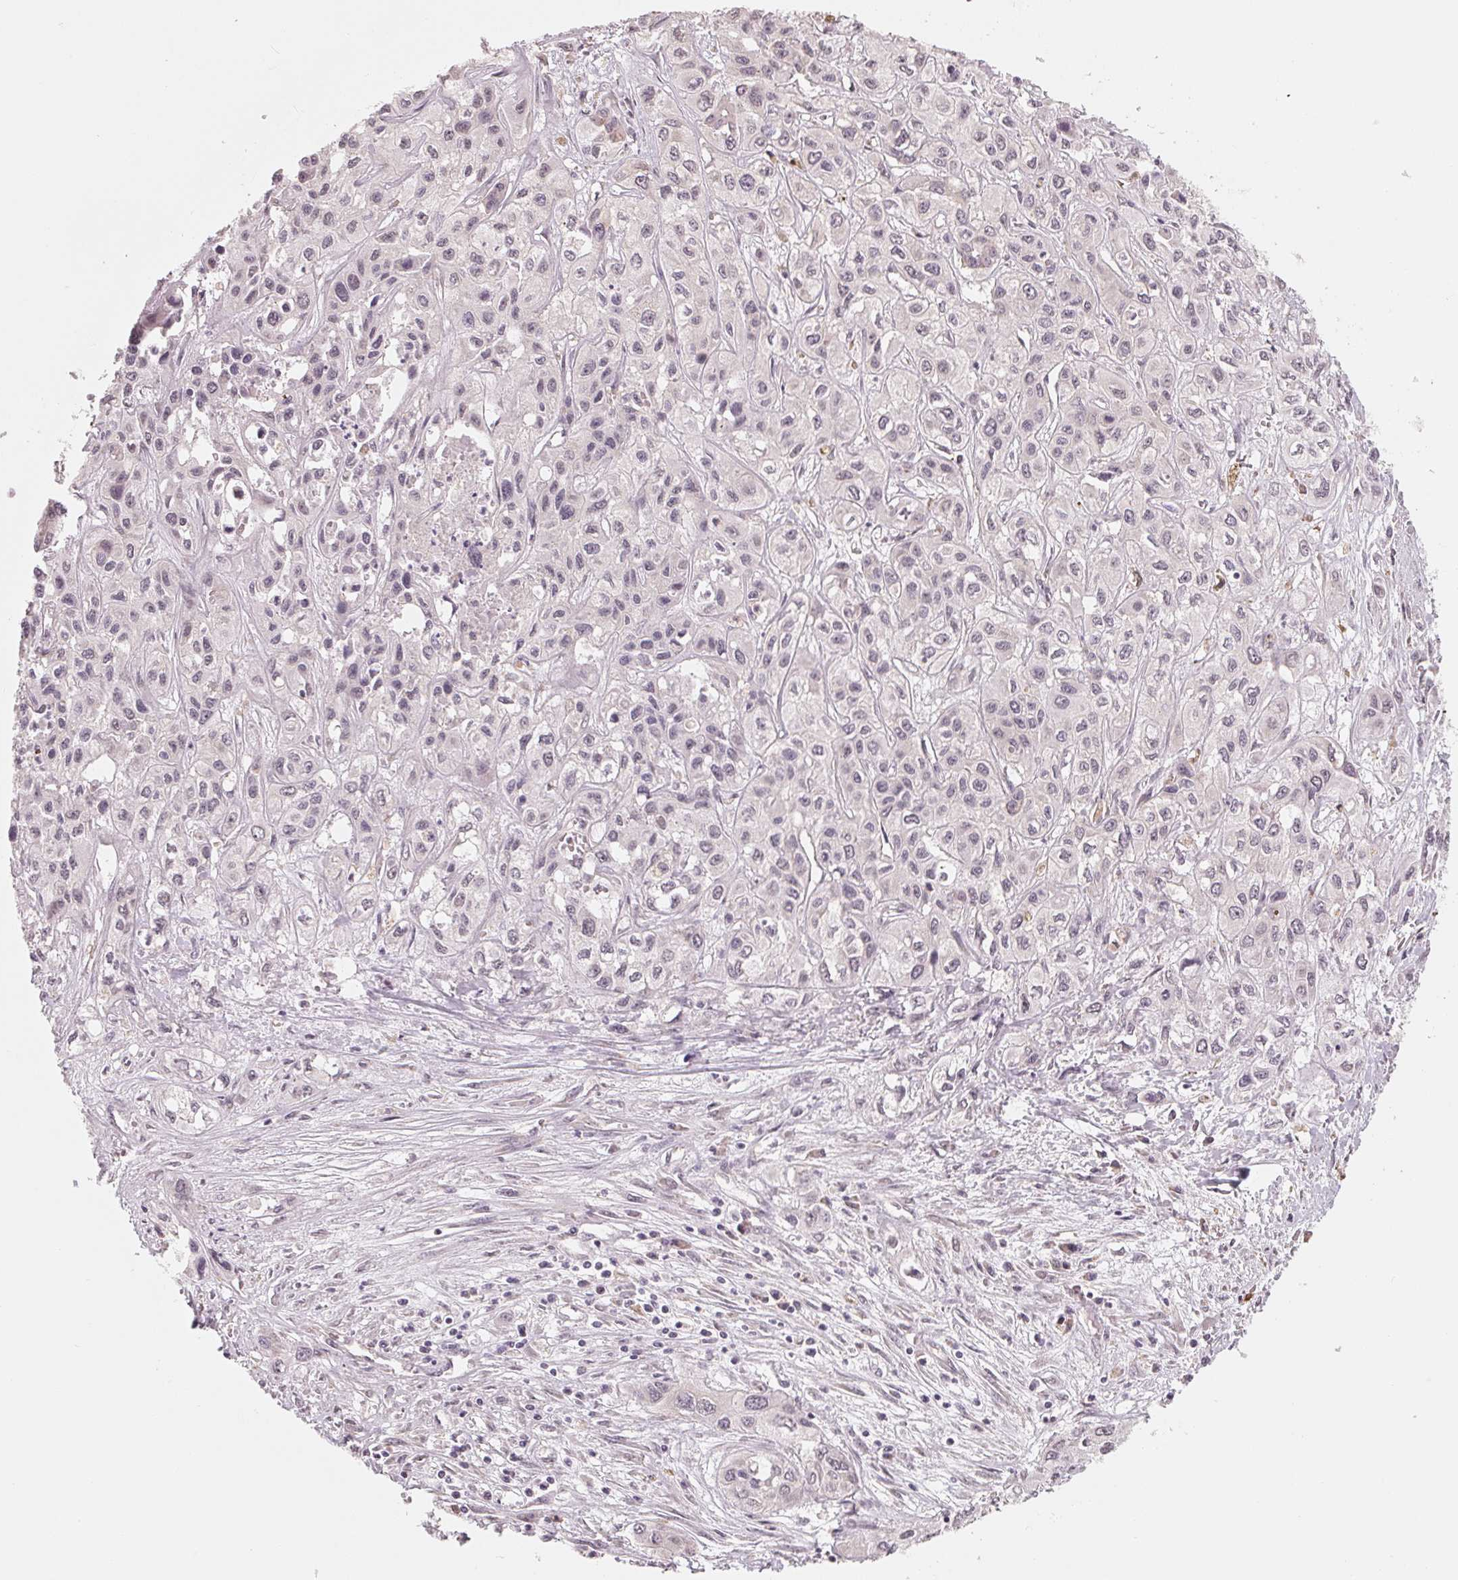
{"staining": {"intensity": "negative", "quantity": "none", "location": "none"}, "tissue": "liver cancer", "cell_type": "Tumor cells", "image_type": "cancer", "snomed": [{"axis": "morphology", "description": "Cholangiocarcinoma"}, {"axis": "topography", "description": "Liver"}], "caption": "The IHC micrograph has no significant positivity in tumor cells of liver cancer tissue. (Stains: DAB (3,3'-diaminobenzidine) IHC with hematoxylin counter stain, Microscopy: brightfield microscopy at high magnification).", "gene": "GIGYF2", "patient": {"sex": "female", "age": 66}}